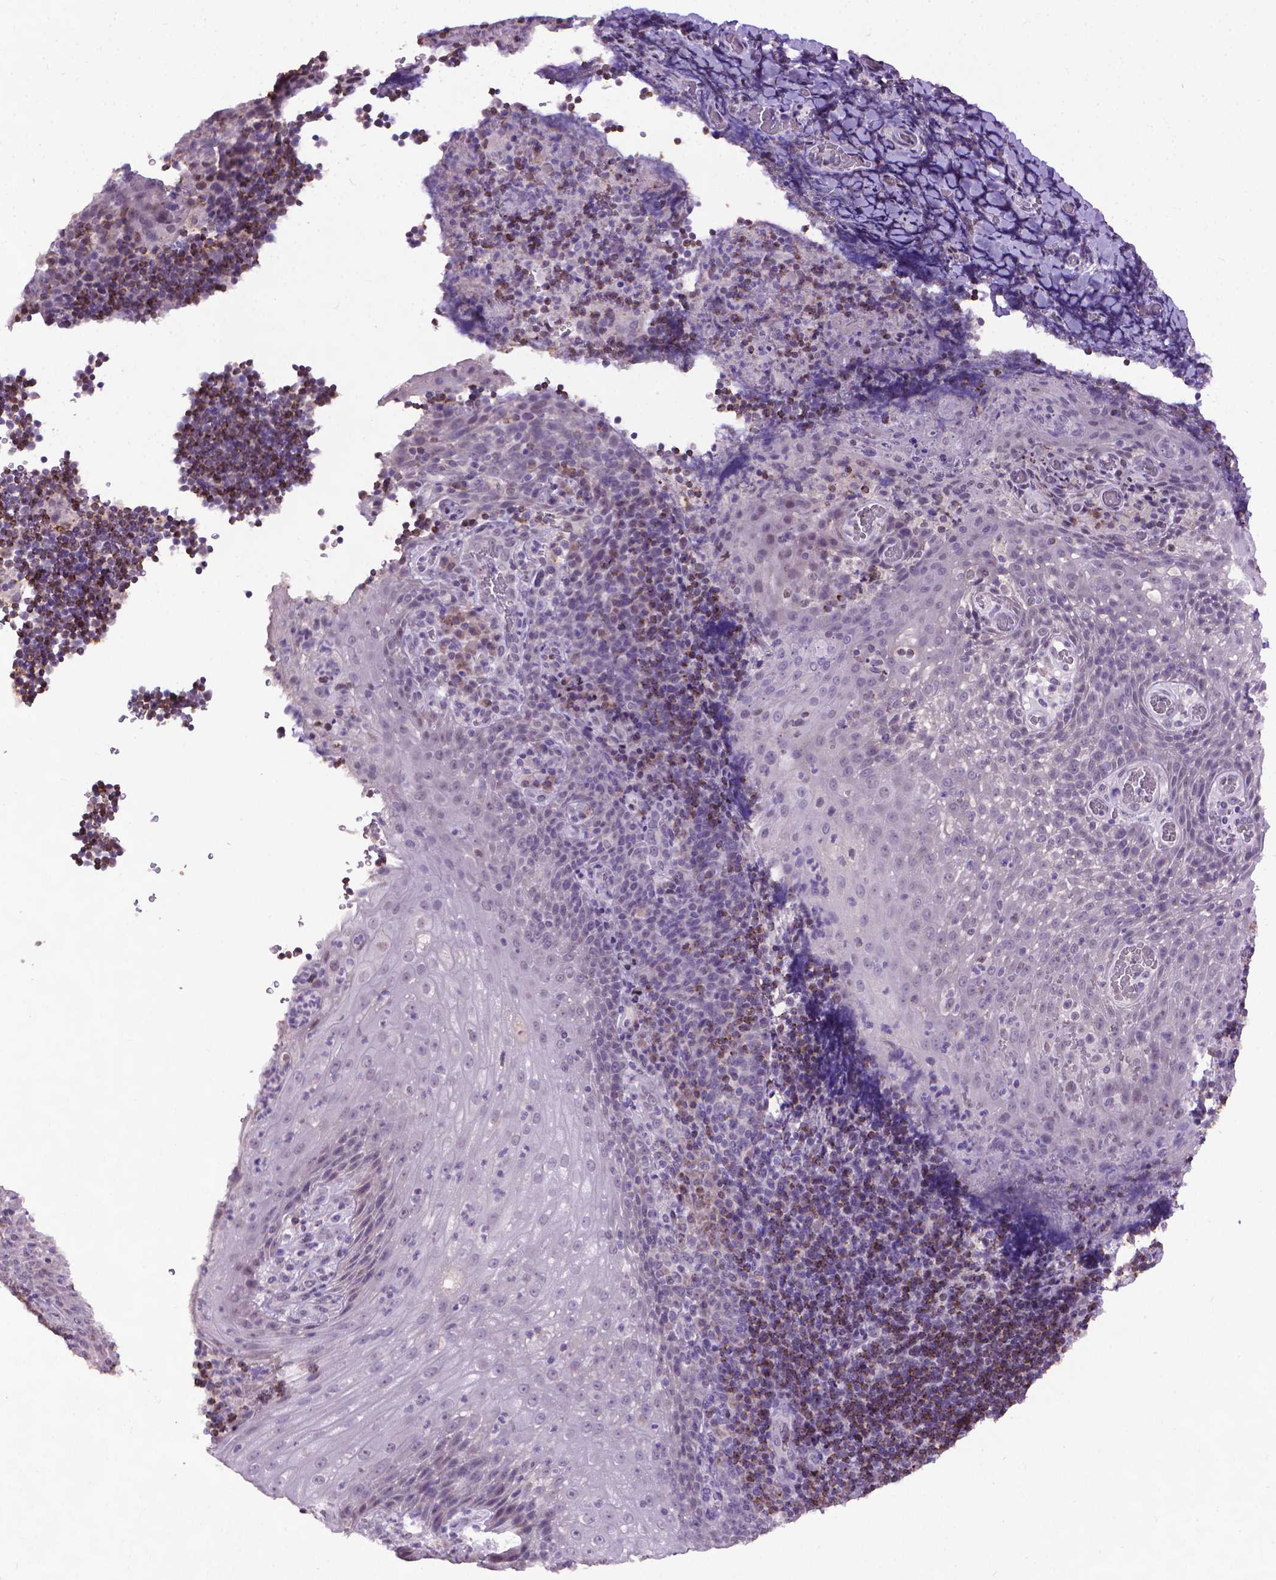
{"staining": {"intensity": "negative", "quantity": "none", "location": "none"}, "tissue": "tonsil", "cell_type": "Germinal center cells", "image_type": "normal", "snomed": [{"axis": "morphology", "description": "Normal tissue, NOS"}, {"axis": "topography", "description": "Tonsil"}], "caption": "The image demonstrates no significant positivity in germinal center cells of tonsil. (Immunohistochemistry (ihc), brightfield microscopy, high magnification).", "gene": "KMO", "patient": {"sex": "male", "age": 17}}